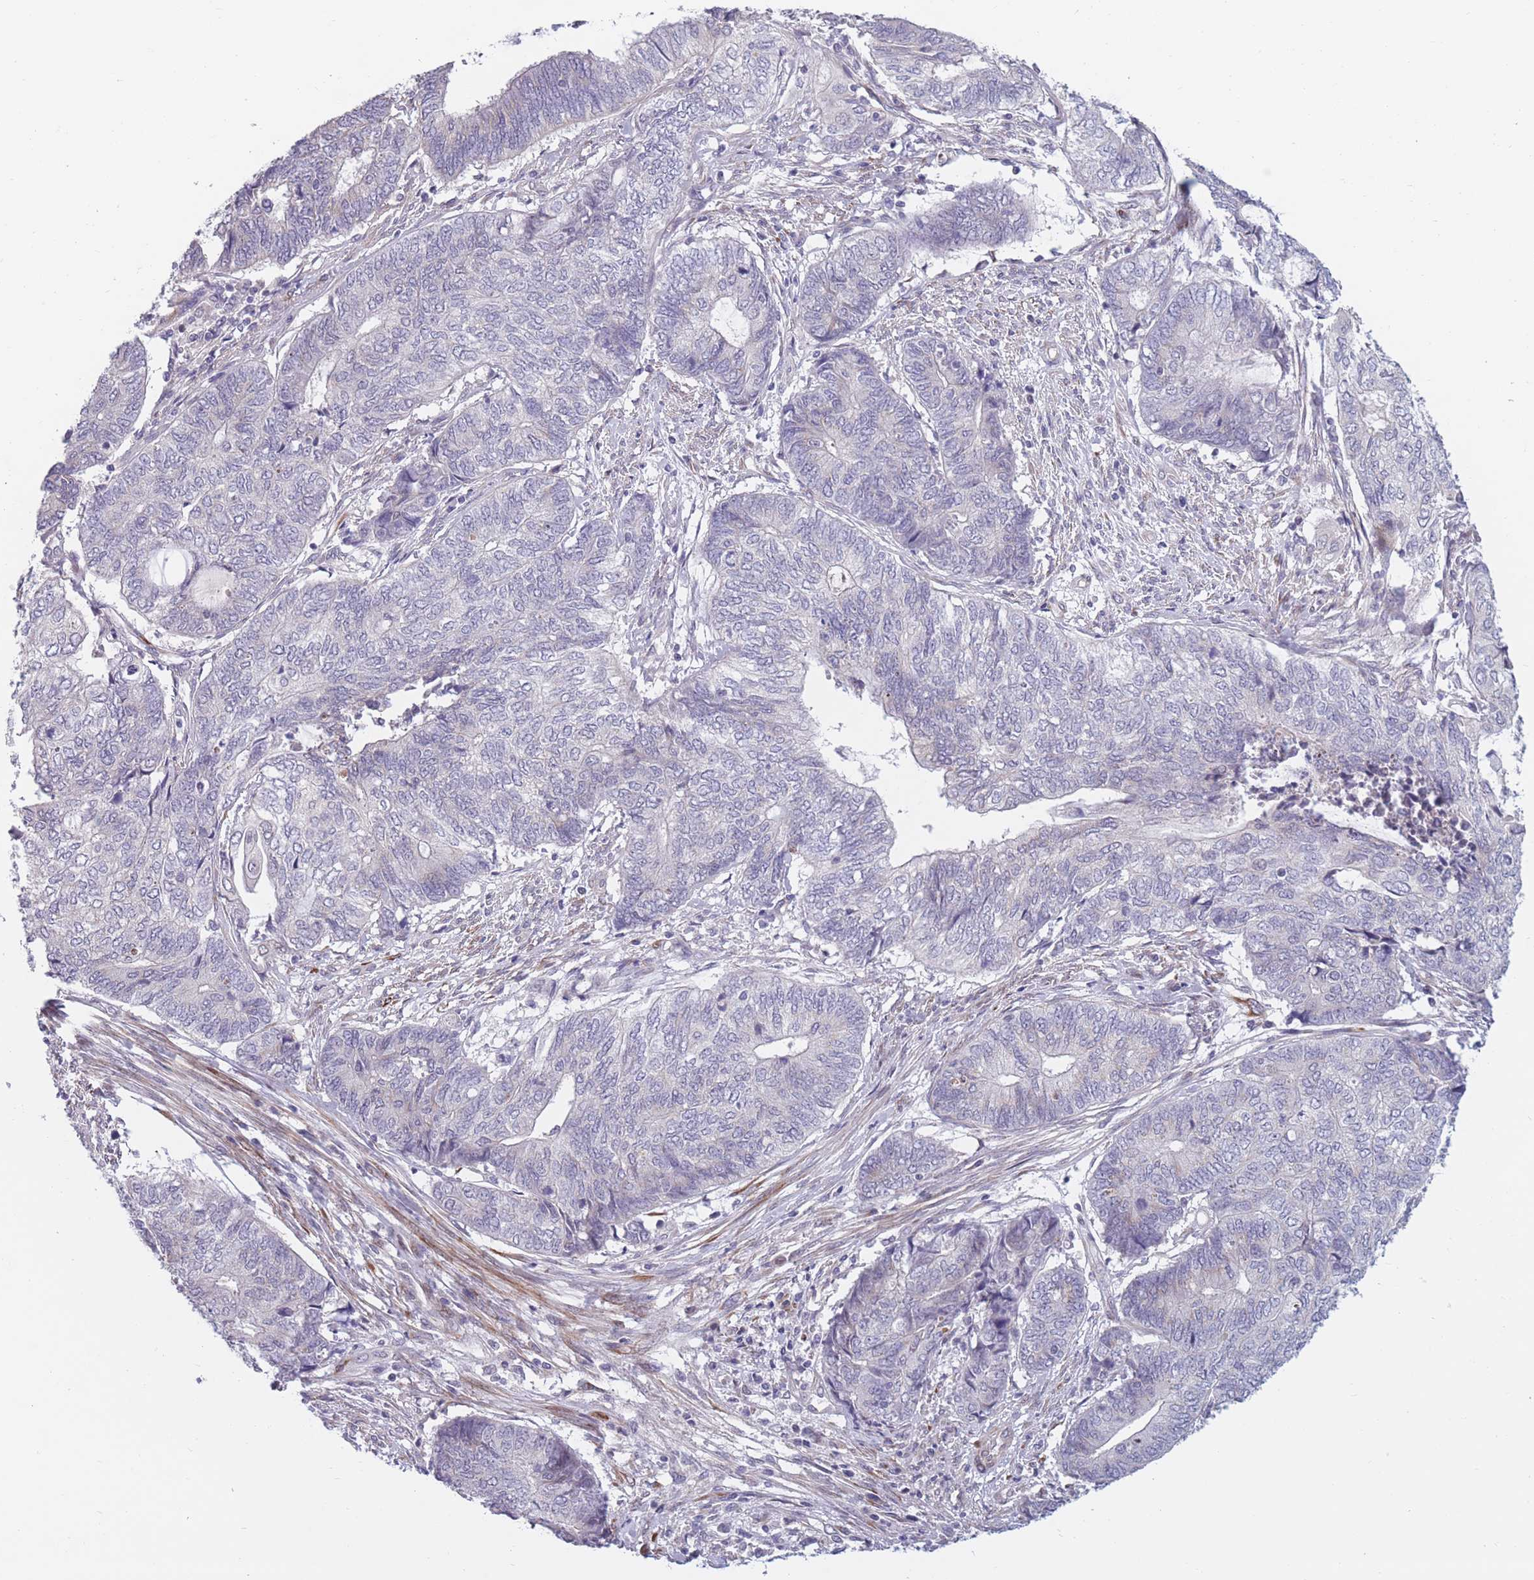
{"staining": {"intensity": "negative", "quantity": "none", "location": "none"}, "tissue": "endometrial cancer", "cell_type": "Tumor cells", "image_type": "cancer", "snomed": [{"axis": "morphology", "description": "Adenocarcinoma, NOS"}, {"axis": "topography", "description": "Uterus"}, {"axis": "topography", "description": "Endometrium"}], "caption": "The micrograph exhibits no significant positivity in tumor cells of endometrial cancer (adenocarcinoma).", "gene": "CCNQ", "patient": {"sex": "female", "age": 70}}